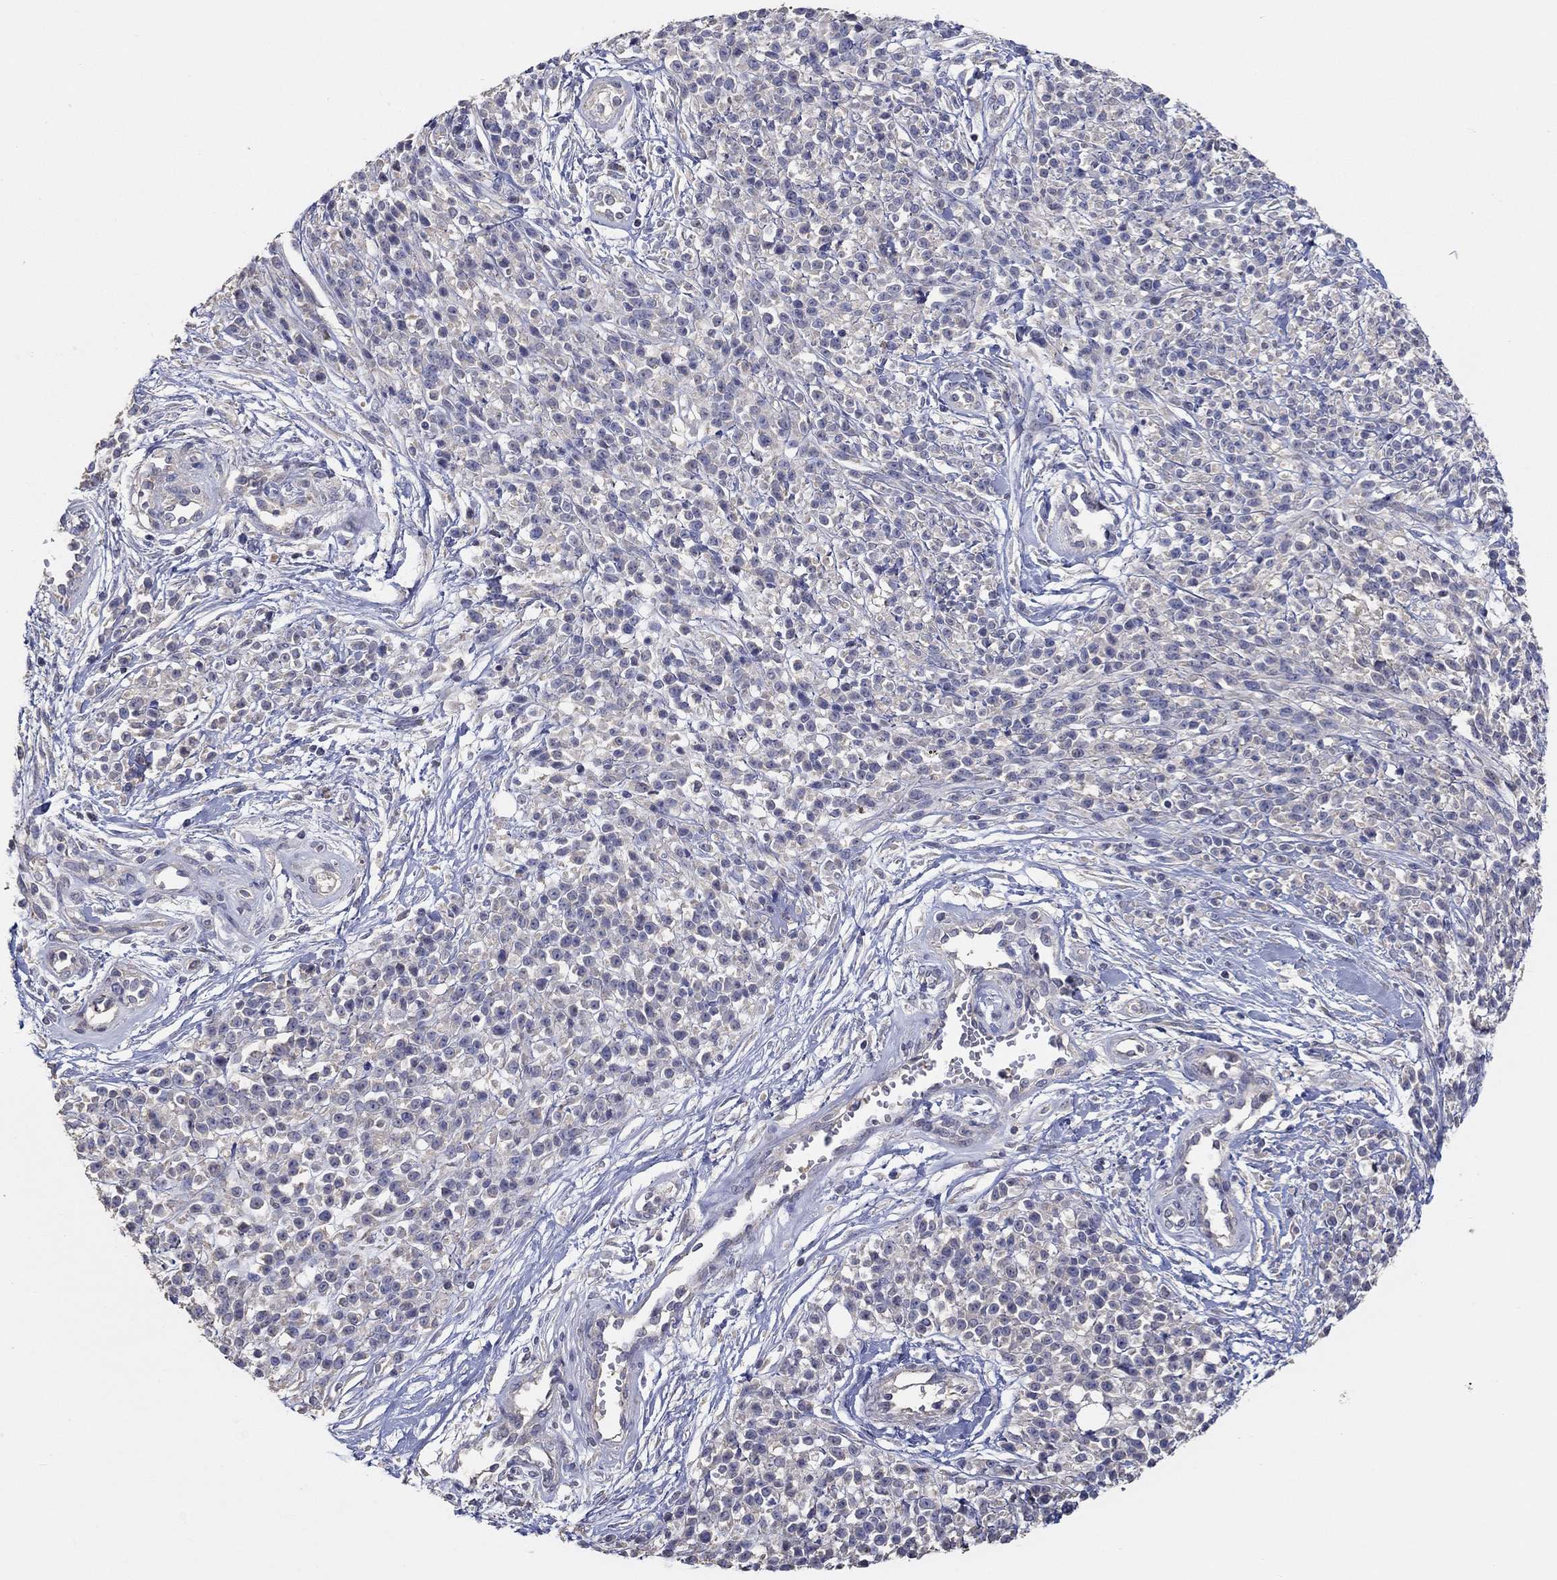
{"staining": {"intensity": "negative", "quantity": "none", "location": "none"}, "tissue": "melanoma", "cell_type": "Tumor cells", "image_type": "cancer", "snomed": [{"axis": "morphology", "description": "Malignant melanoma, NOS"}, {"axis": "topography", "description": "Skin"}, {"axis": "topography", "description": "Skin of trunk"}], "caption": "High magnification brightfield microscopy of melanoma stained with DAB (3,3'-diaminobenzidine) (brown) and counterstained with hematoxylin (blue): tumor cells show no significant positivity.", "gene": "DOCK3", "patient": {"sex": "male", "age": 74}}